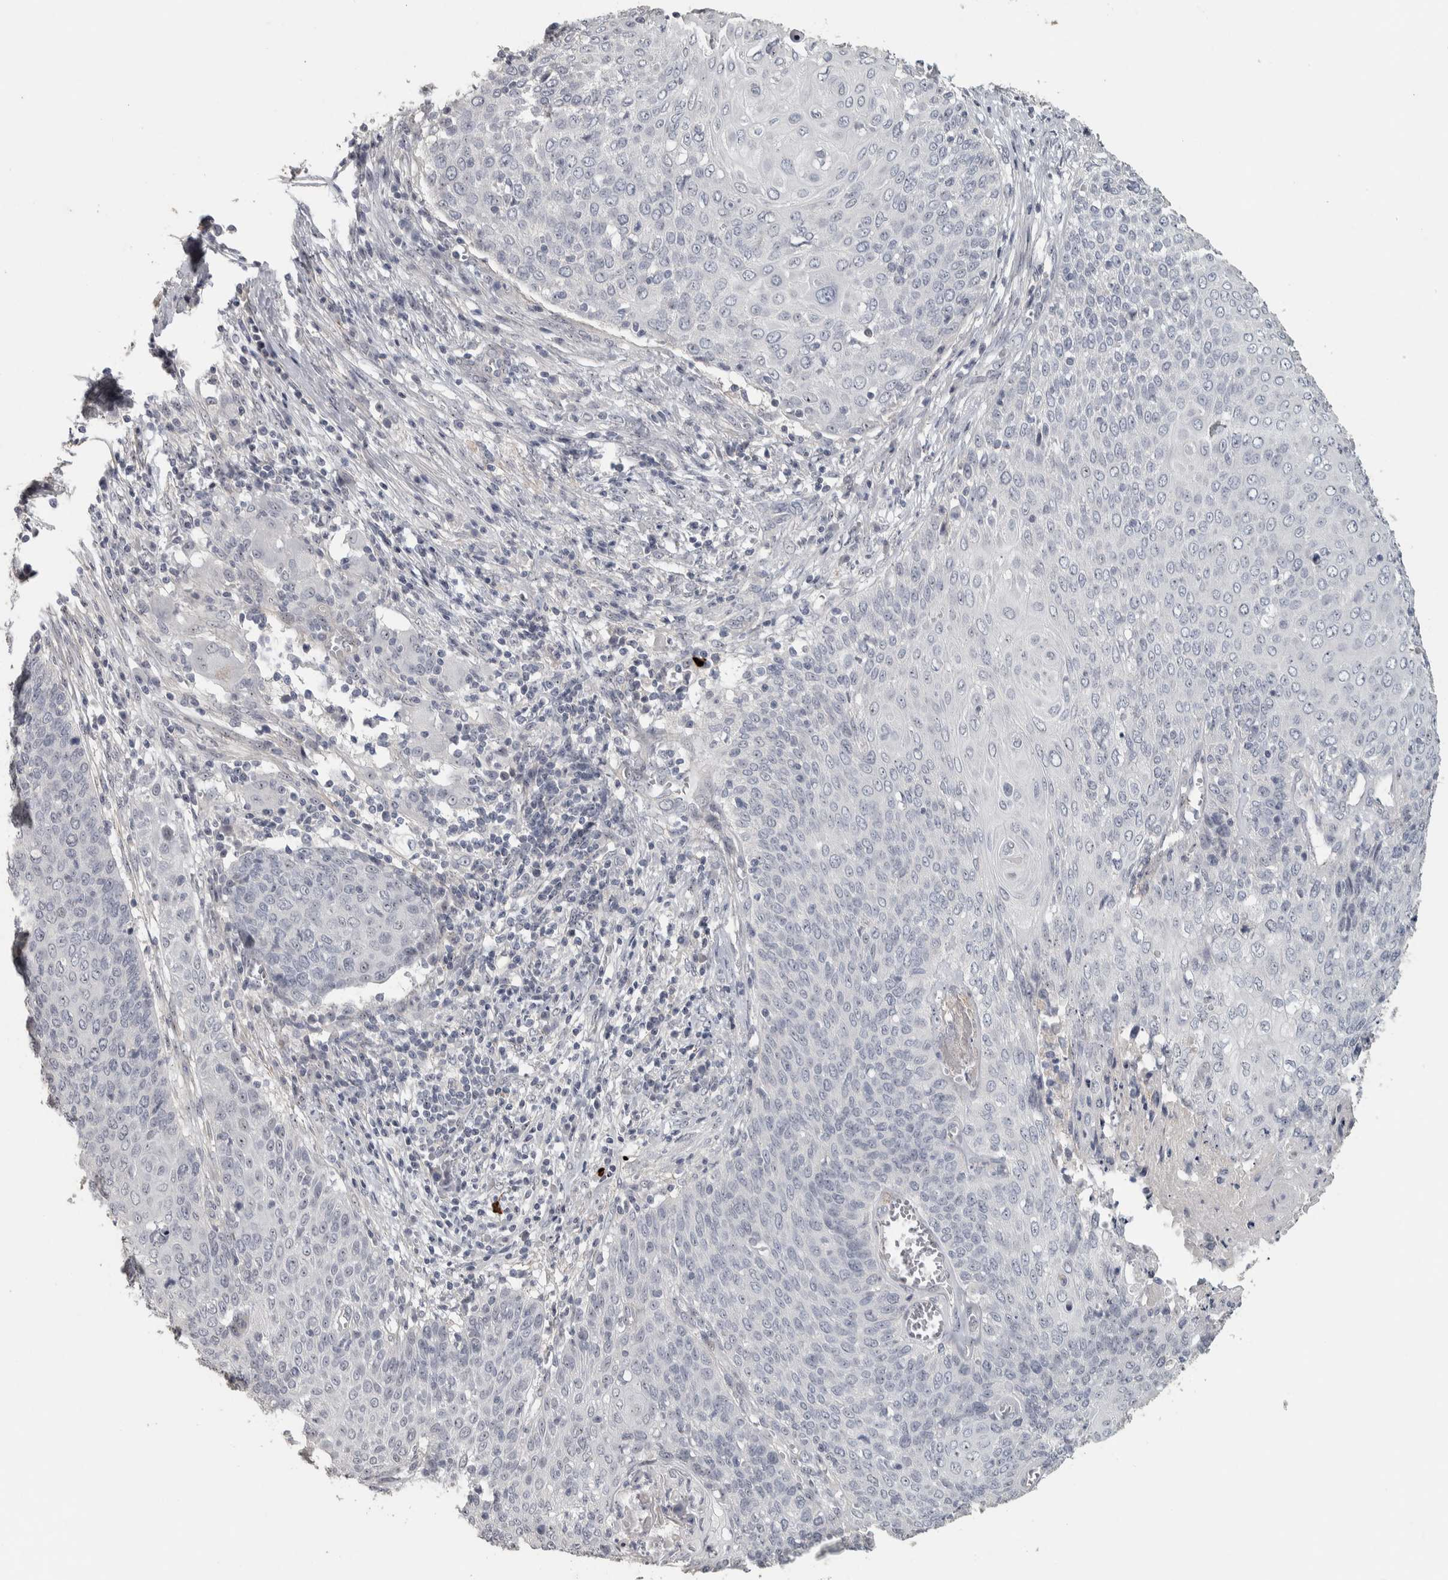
{"staining": {"intensity": "weak", "quantity": "<25%", "location": "nuclear"}, "tissue": "cervical cancer", "cell_type": "Tumor cells", "image_type": "cancer", "snomed": [{"axis": "morphology", "description": "Squamous cell carcinoma, NOS"}, {"axis": "topography", "description": "Cervix"}], "caption": "An immunohistochemistry photomicrograph of squamous cell carcinoma (cervical) is shown. There is no staining in tumor cells of squamous cell carcinoma (cervical).", "gene": "DCAF10", "patient": {"sex": "female", "age": 39}}